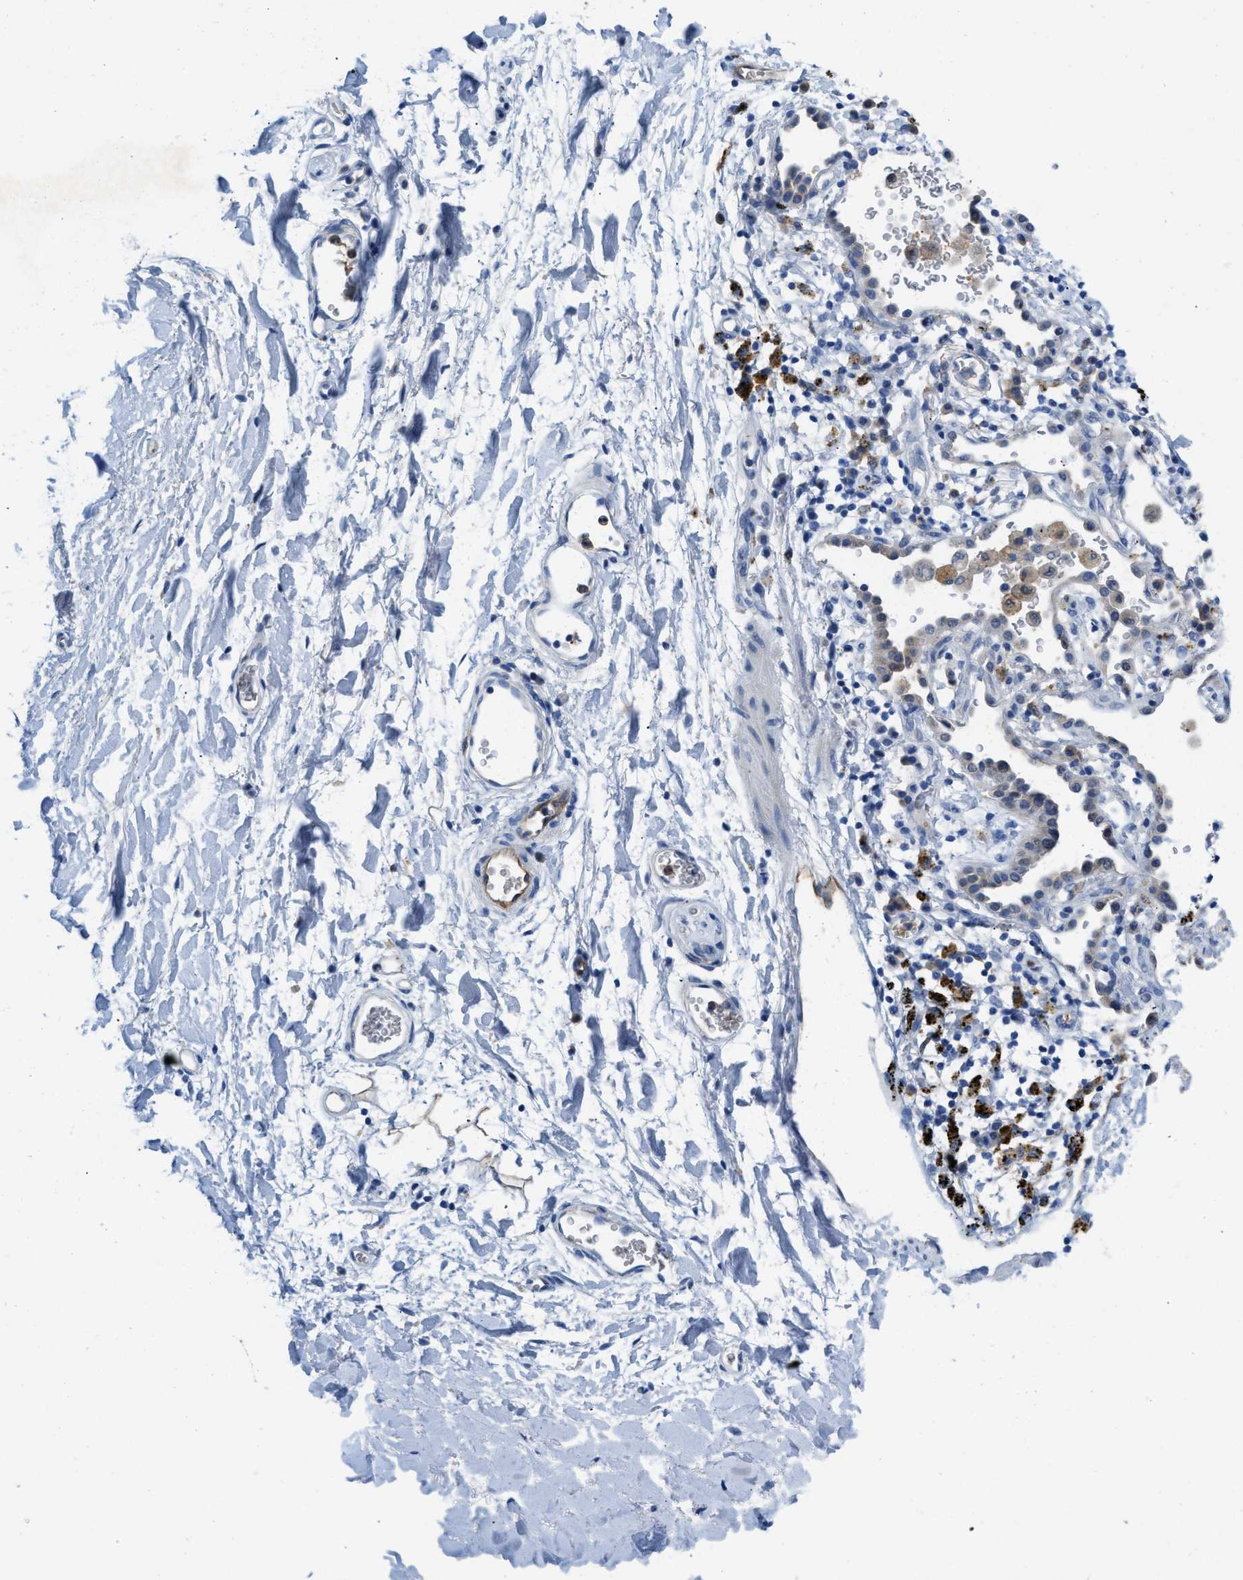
{"staining": {"intensity": "negative", "quantity": "none", "location": "none"}, "tissue": "adipose tissue", "cell_type": "Adipocytes", "image_type": "normal", "snomed": [{"axis": "morphology", "description": "Normal tissue, NOS"}, {"axis": "topography", "description": "Cartilage tissue"}, {"axis": "topography", "description": "Bronchus"}], "caption": "This is an immunohistochemistry (IHC) histopathology image of normal human adipose tissue. There is no expression in adipocytes.", "gene": "SPEG", "patient": {"sex": "female", "age": 53}}